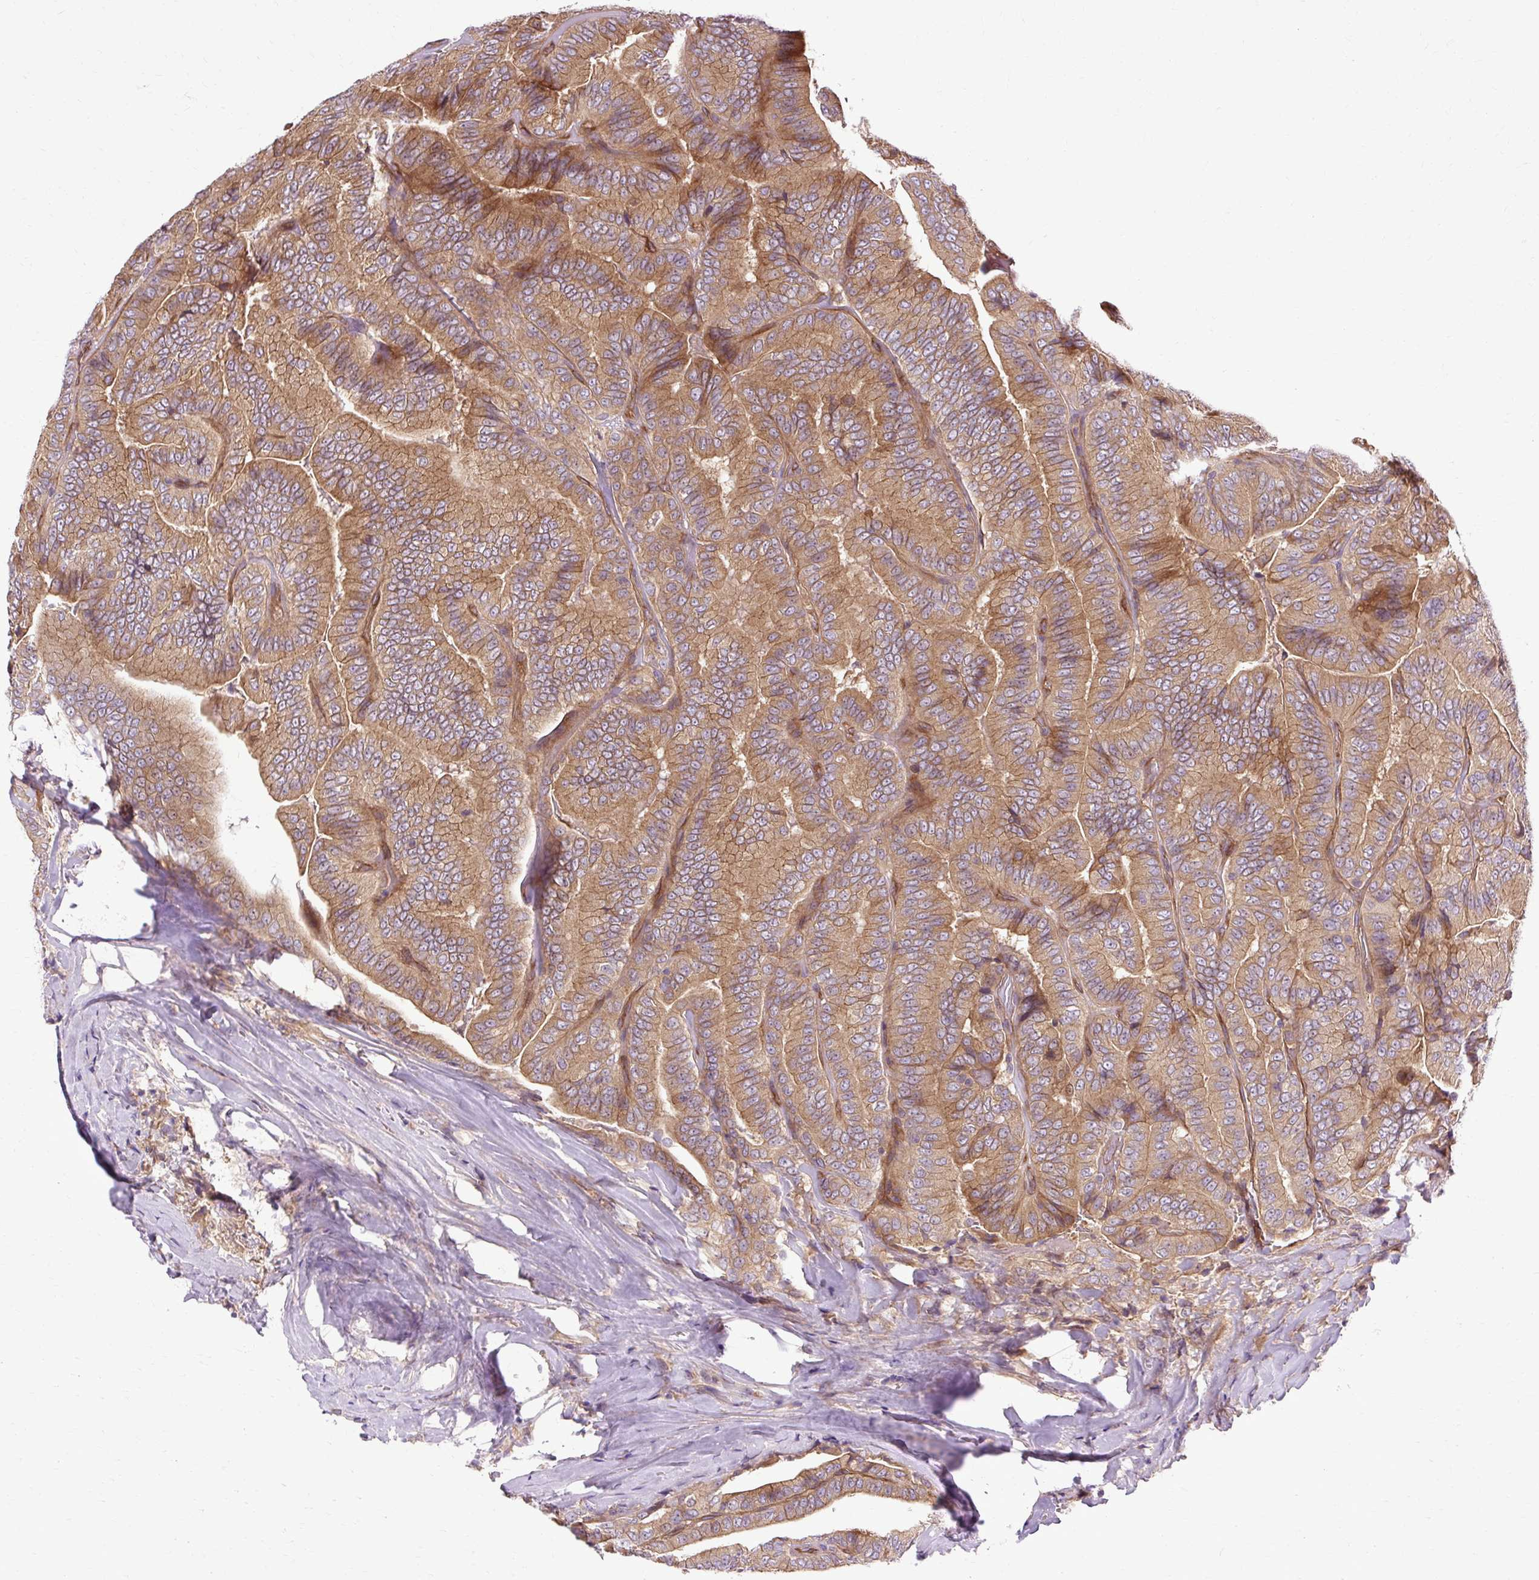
{"staining": {"intensity": "strong", "quantity": ">75%", "location": "cytoplasmic/membranous"}, "tissue": "thyroid cancer", "cell_type": "Tumor cells", "image_type": "cancer", "snomed": [{"axis": "morphology", "description": "Papillary adenocarcinoma, NOS"}, {"axis": "topography", "description": "Thyroid gland"}], "caption": "Immunohistochemistry (IHC) of human thyroid papillary adenocarcinoma displays high levels of strong cytoplasmic/membranous positivity in about >75% of tumor cells. The staining was performed using DAB (3,3'-diaminobenzidine), with brown indicating positive protein expression. Nuclei are stained blue with hematoxylin.", "gene": "CCDC93", "patient": {"sex": "male", "age": 61}}